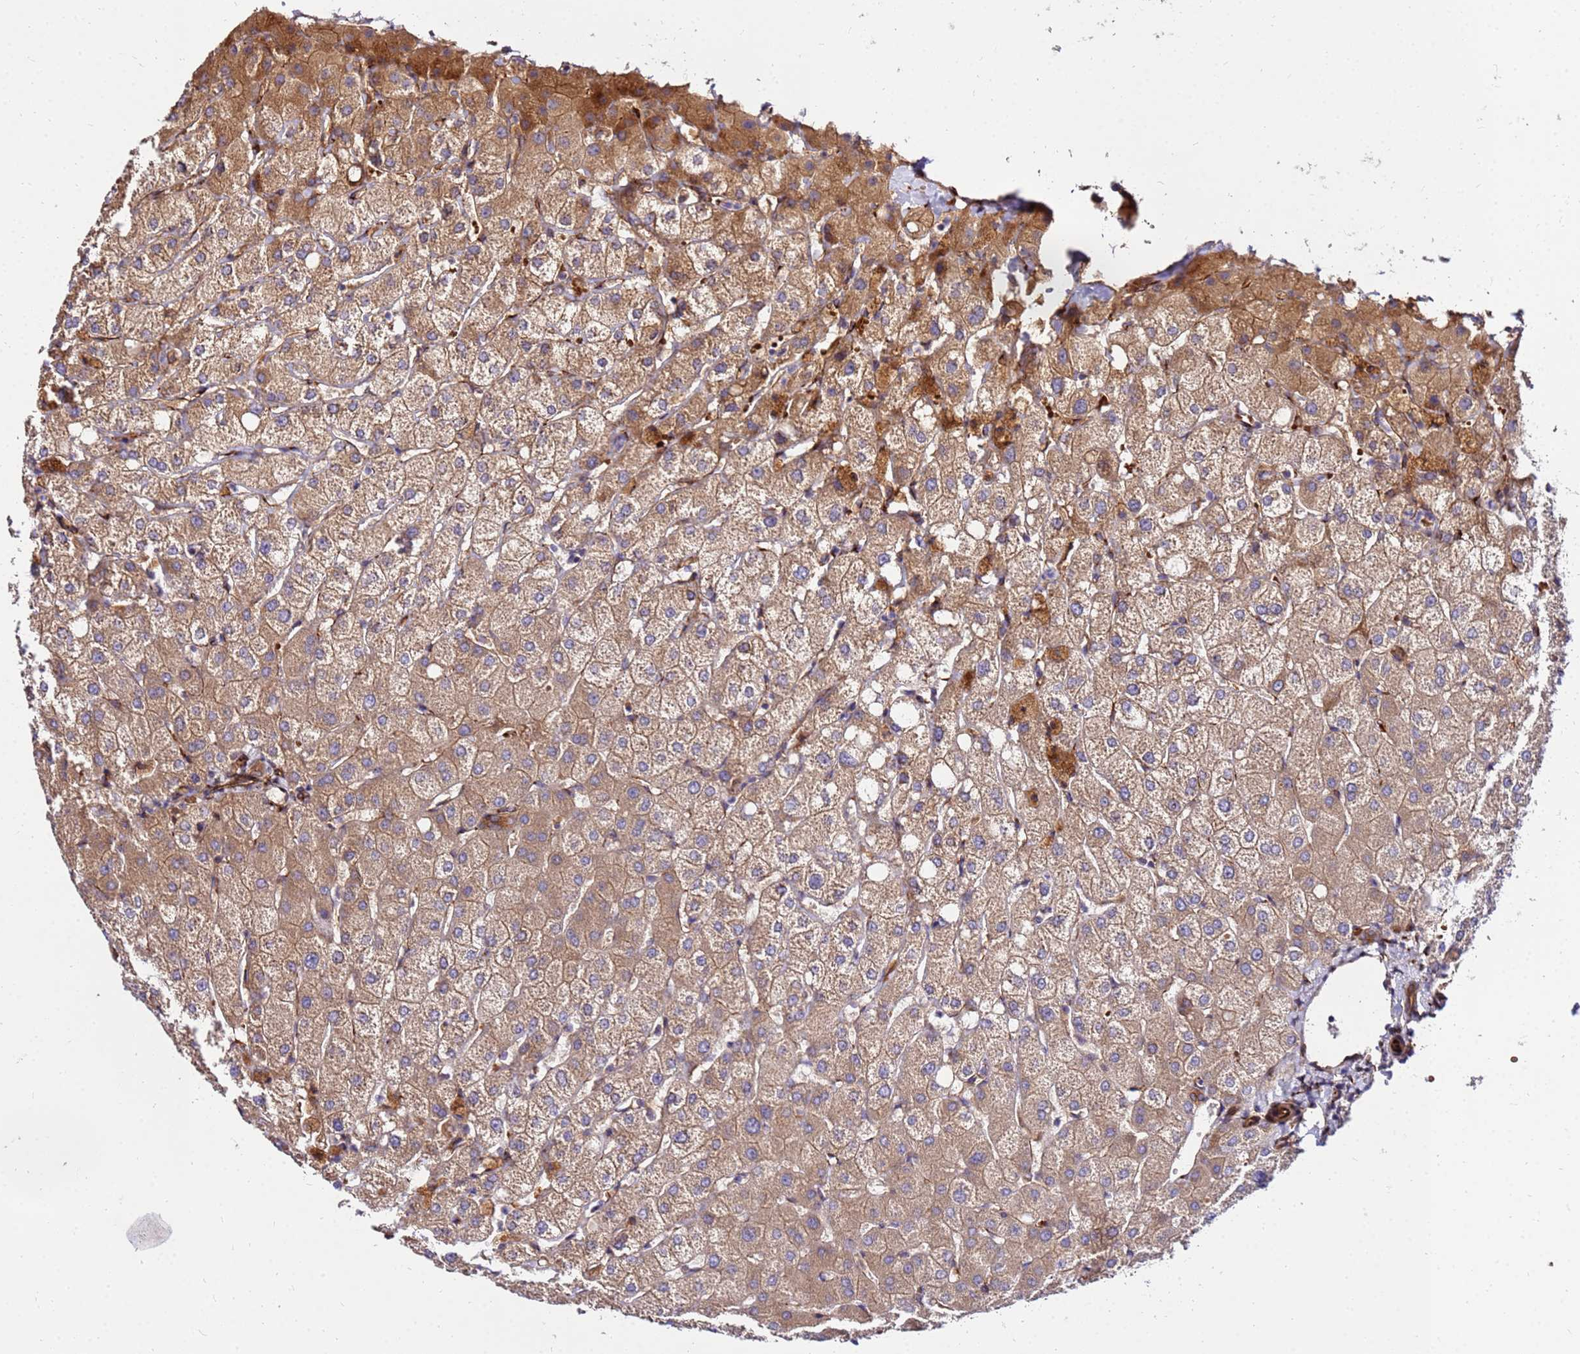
{"staining": {"intensity": "moderate", "quantity": ">75%", "location": "cytoplasmic/membranous"}, "tissue": "liver", "cell_type": "Cholangiocytes", "image_type": "normal", "snomed": [{"axis": "morphology", "description": "Normal tissue, NOS"}, {"axis": "topography", "description": "Liver"}], "caption": "Moderate cytoplasmic/membranous expression for a protein is identified in about >75% of cholangiocytes of benign liver using IHC.", "gene": "WWC2", "patient": {"sex": "female", "age": 54}}